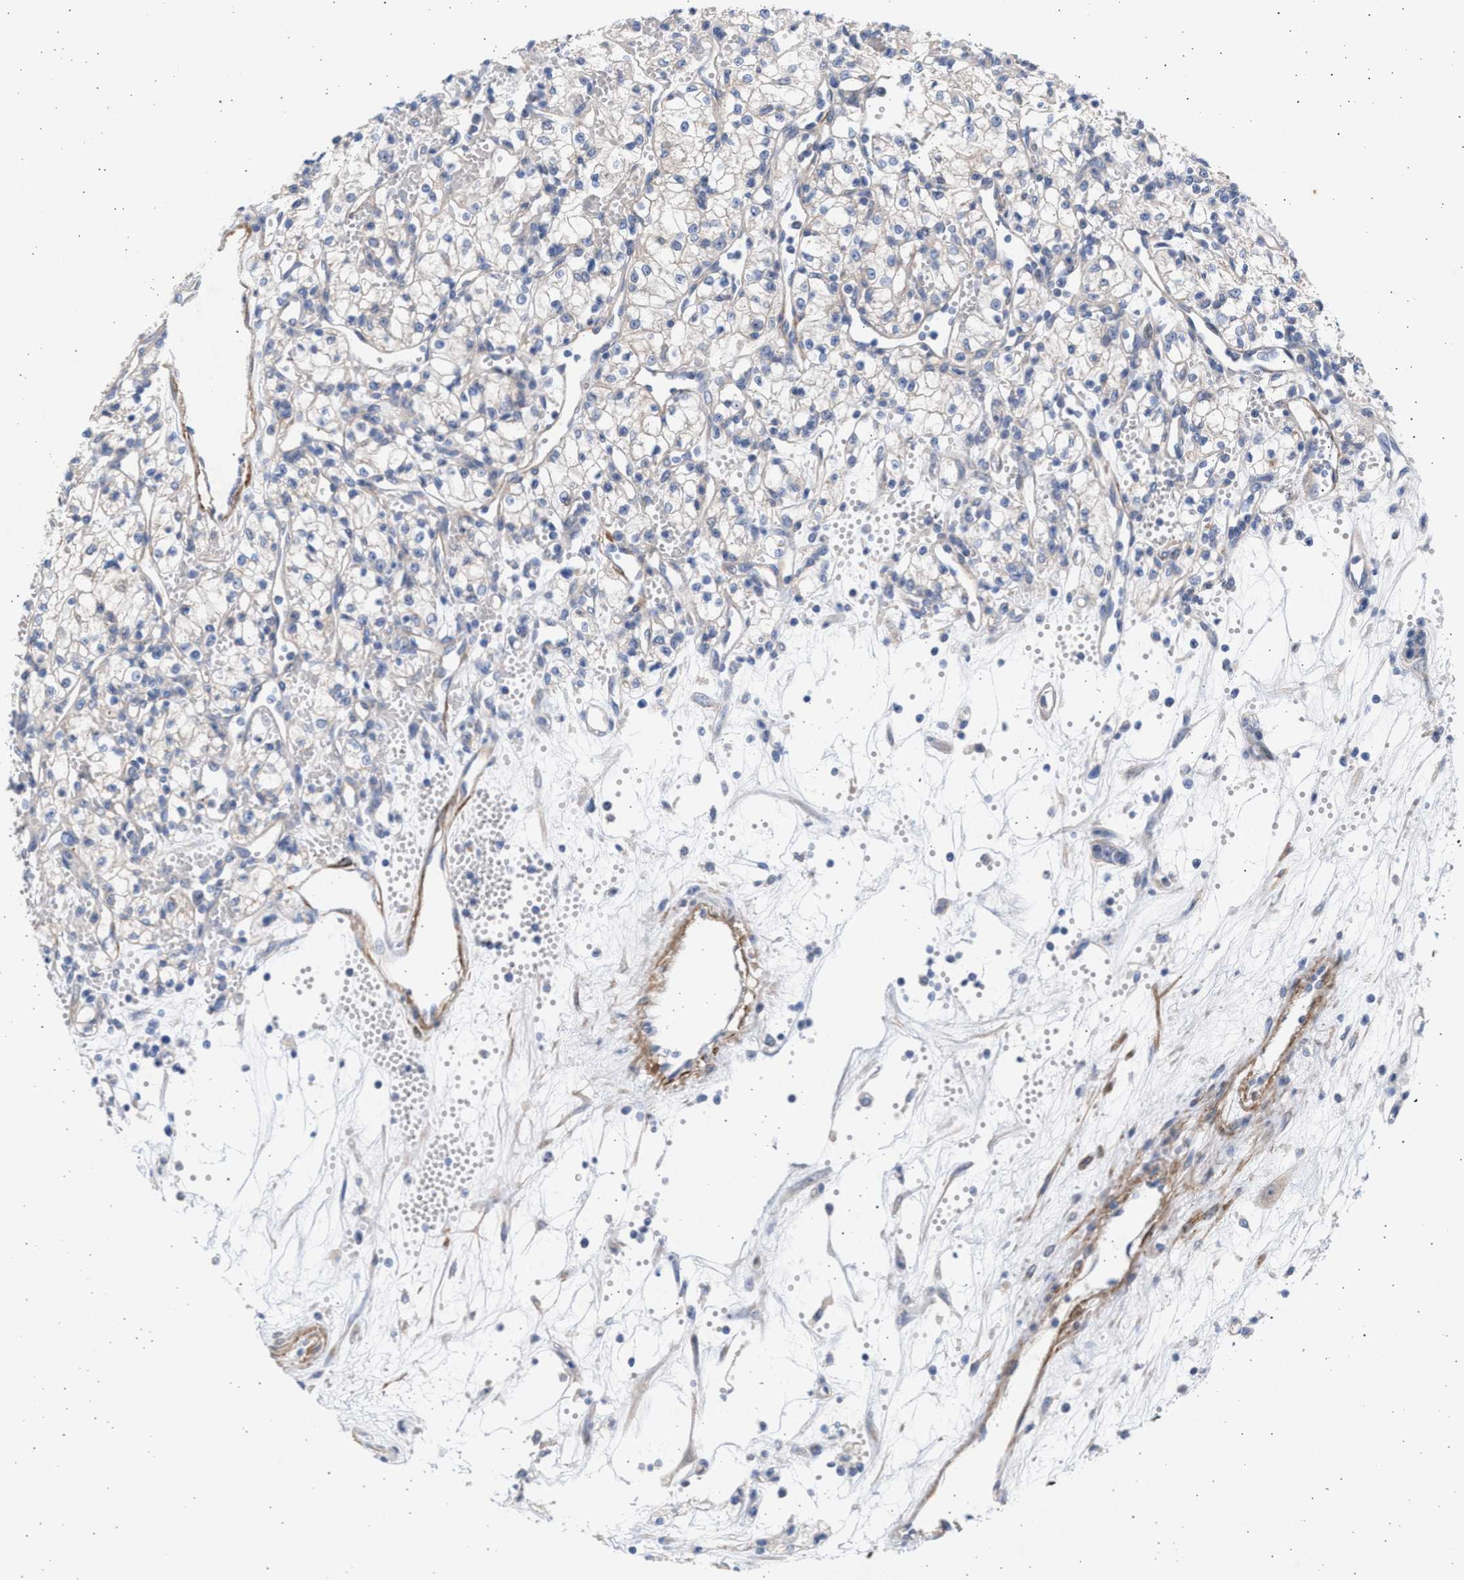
{"staining": {"intensity": "negative", "quantity": "none", "location": "none"}, "tissue": "renal cancer", "cell_type": "Tumor cells", "image_type": "cancer", "snomed": [{"axis": "morphology", "description": "Adenocarcinoma, NOS"}, {"axis": "topography", "description": "Kidney"}], "caption": "Immunohistochemistry of human renal cancer (adenocarcinoma) demonstrates no positivity in tumor cells.", "gene": "NBR1", "patient": {"sex": "male", "age": 59}}